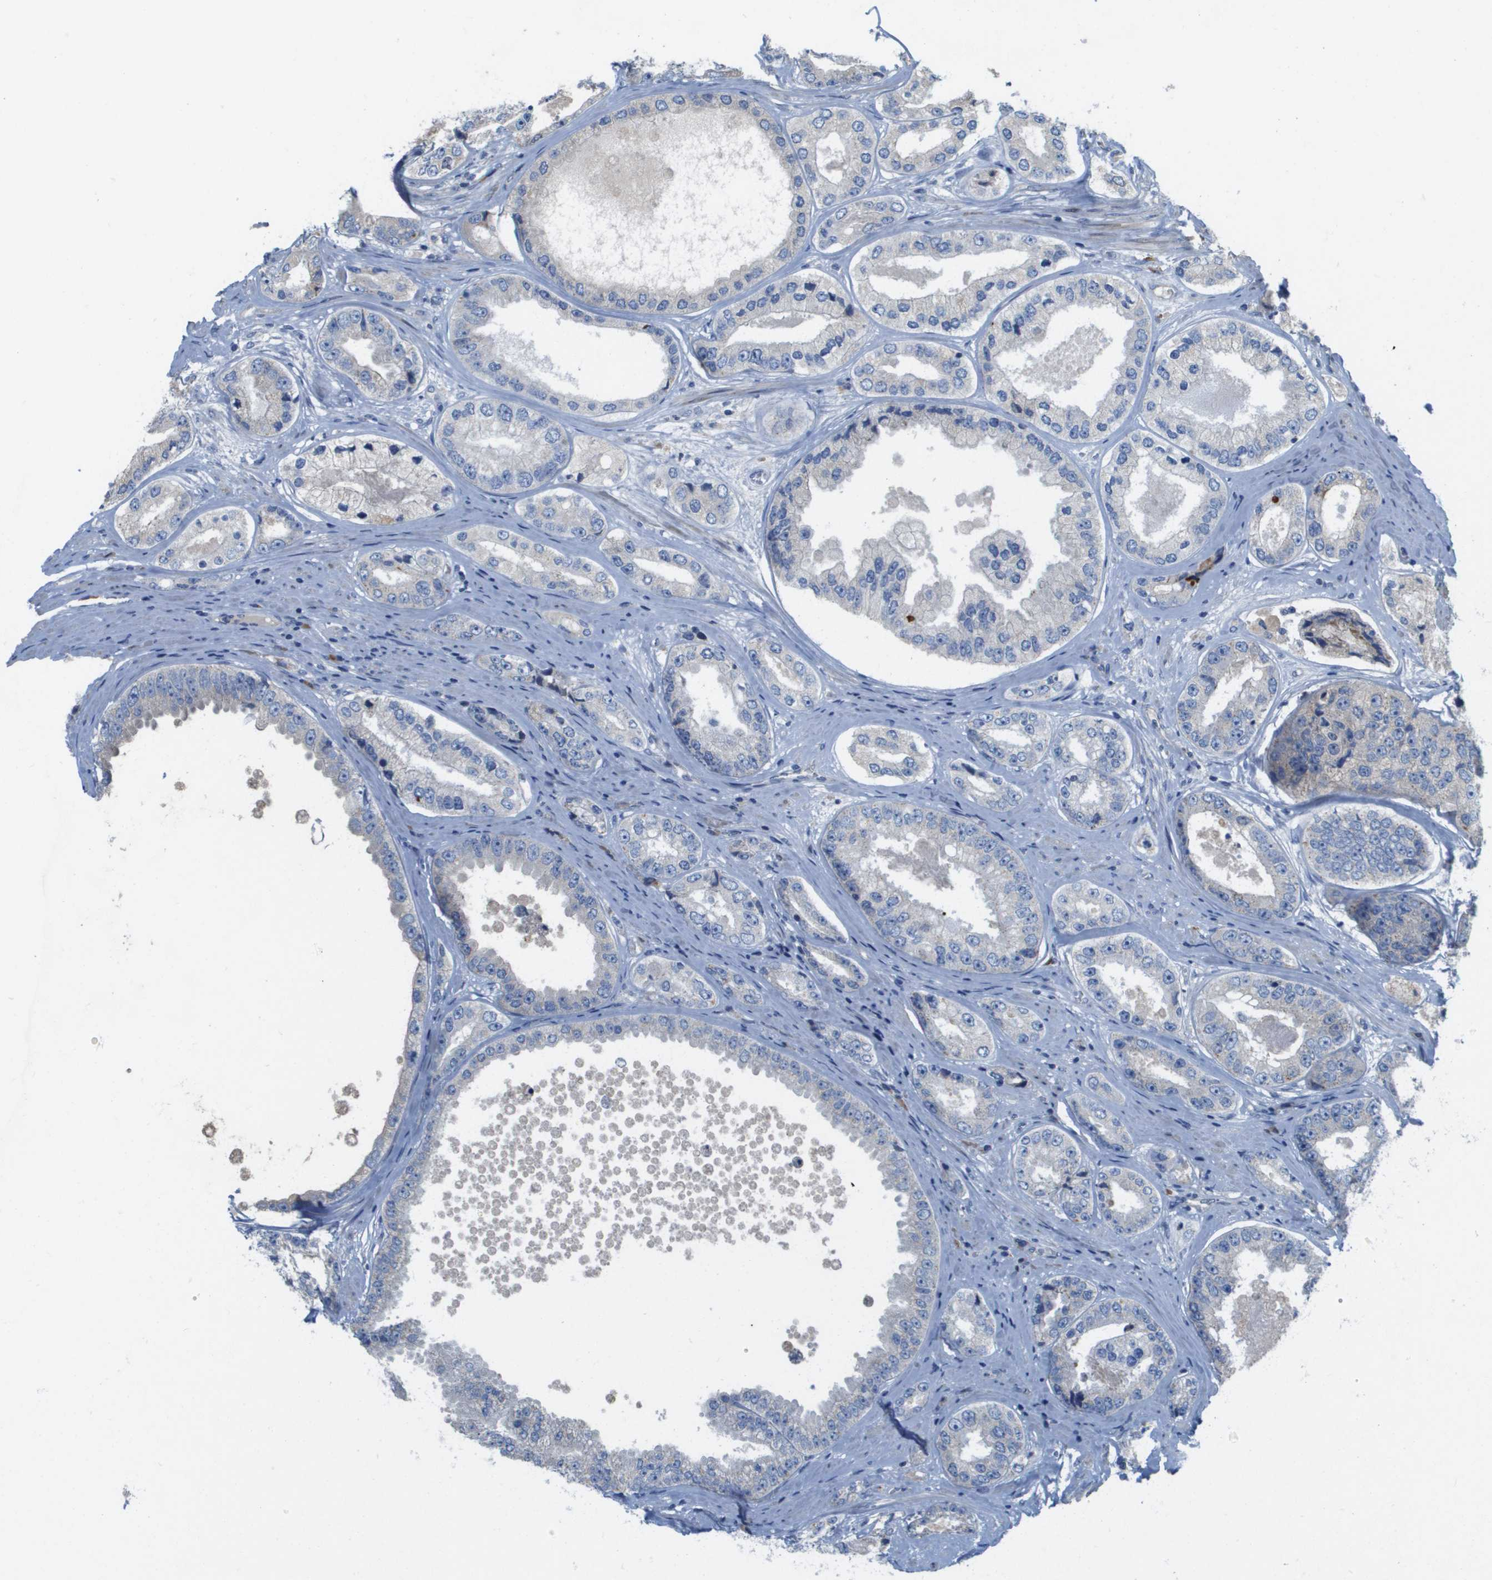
{"staining": {"intensity": "negative", "quantity": "none", "location": "none"}, "tissue": "prostate cancer", "cell_type": "Tumor cells", "image_type": "cancer", "snomed": [{"axis": "morphology", "description": "Adenocarcinoma, High grade"}, {"axis": "topography", "description": "Prostate"}], "caption": "A photomicrograph of prostate cancer stained for a protein exhibits no brown staining in tumor cells. (Brightfield microscopy of DAB (3,3'-diaminobenzidine) immunohistochemistry at high magnification).", "gene": "CASP10", "patient": {"sex": "male", "age": 61}}